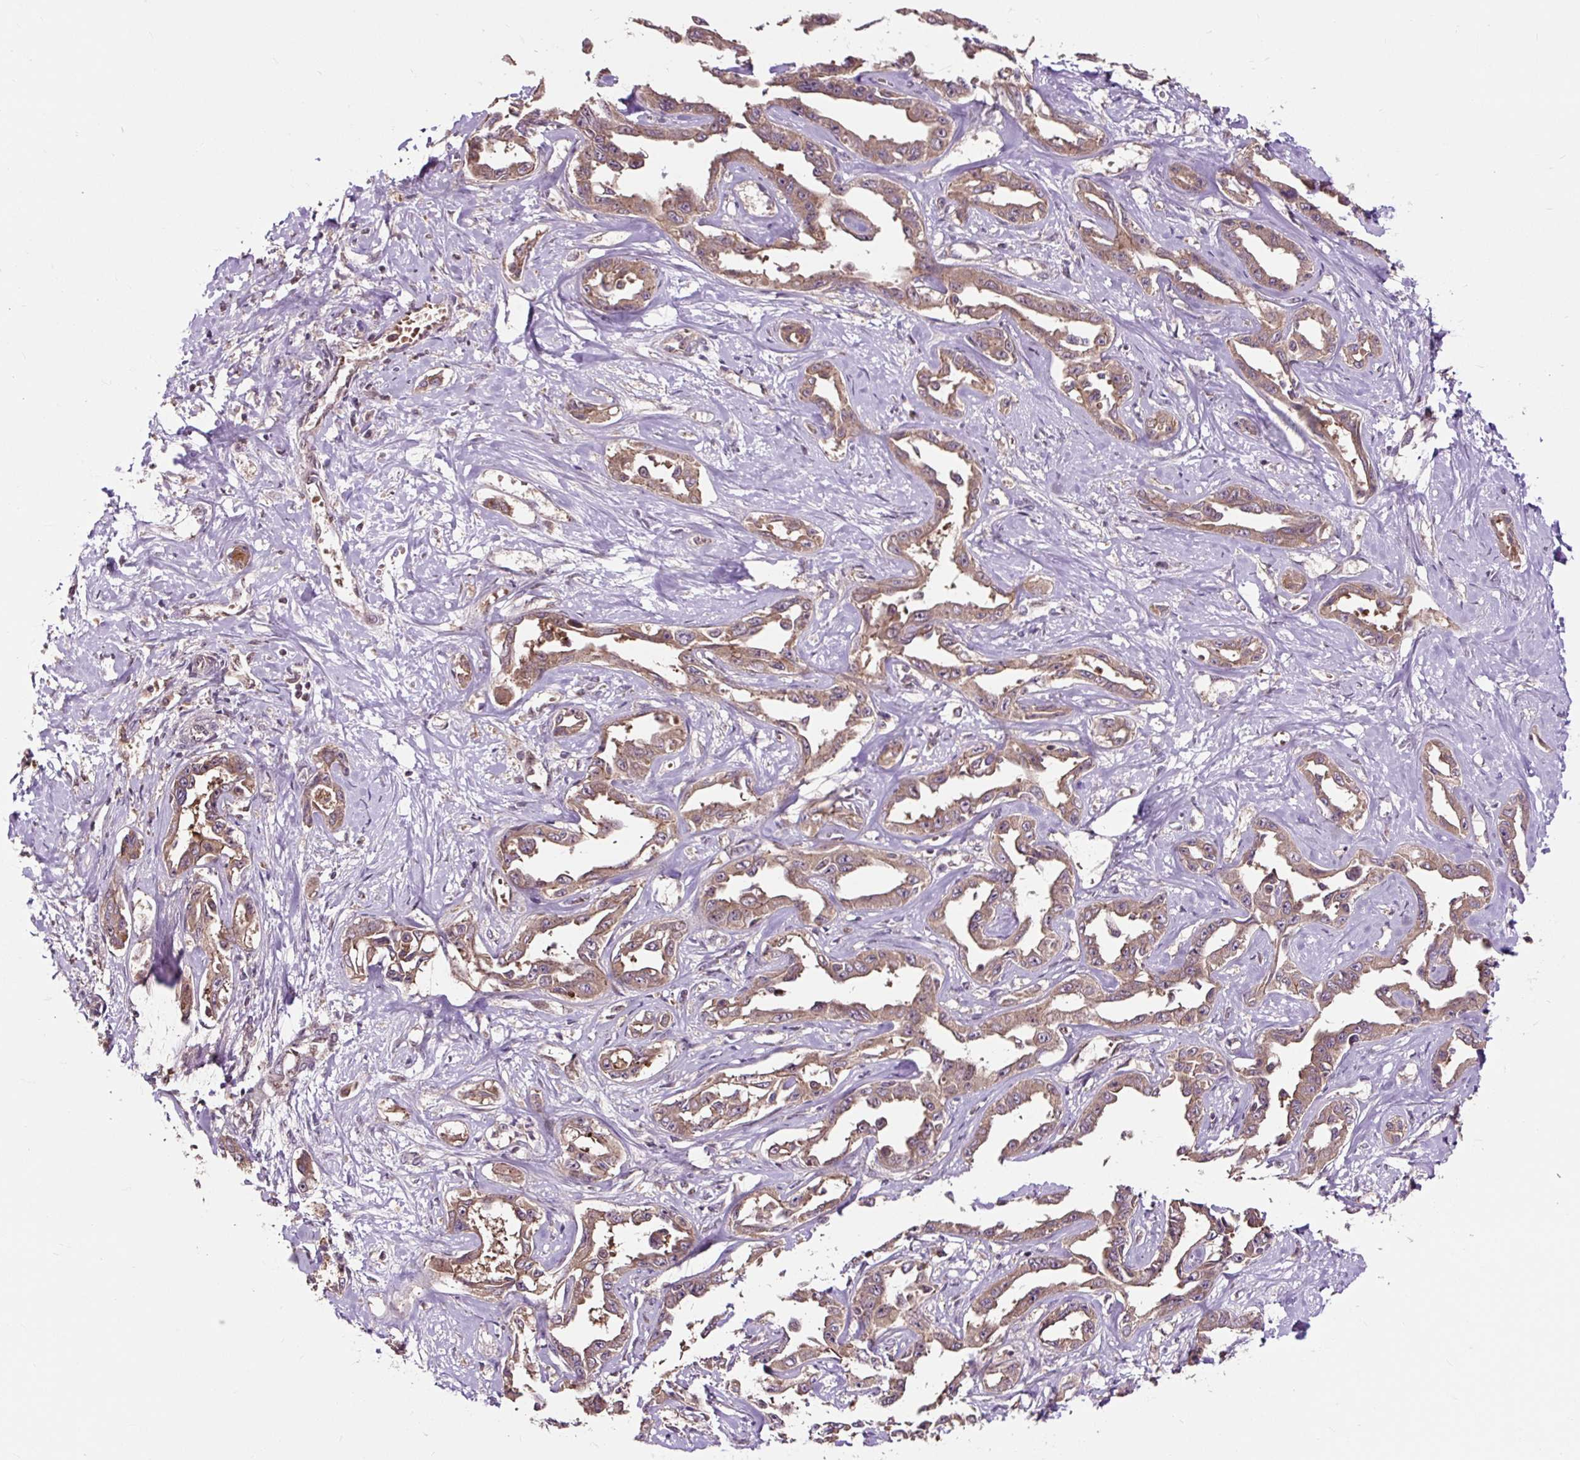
{"staining": {"intensity": "moderate", "quantity": ">75%", "location": "cytoplasmic/membranous"}, "tissue": "liver cancer", "cell_type": "Tumor cells", "image_type": "cancer", "snomed": [{"axis": "morphology", "description": "Cholangiocarcinoma"}, {"axis": "topography", "description": "Liver"}], "caption": "About >75% of tumor cells in liver cancer (cholangiocarcinoma) show moderate cytoplasmic/membranous protein positivity as visualized by brown immunohistochemical staining.", "gene": "MMS19", "patient": {"sex": "male", "age": 59}}